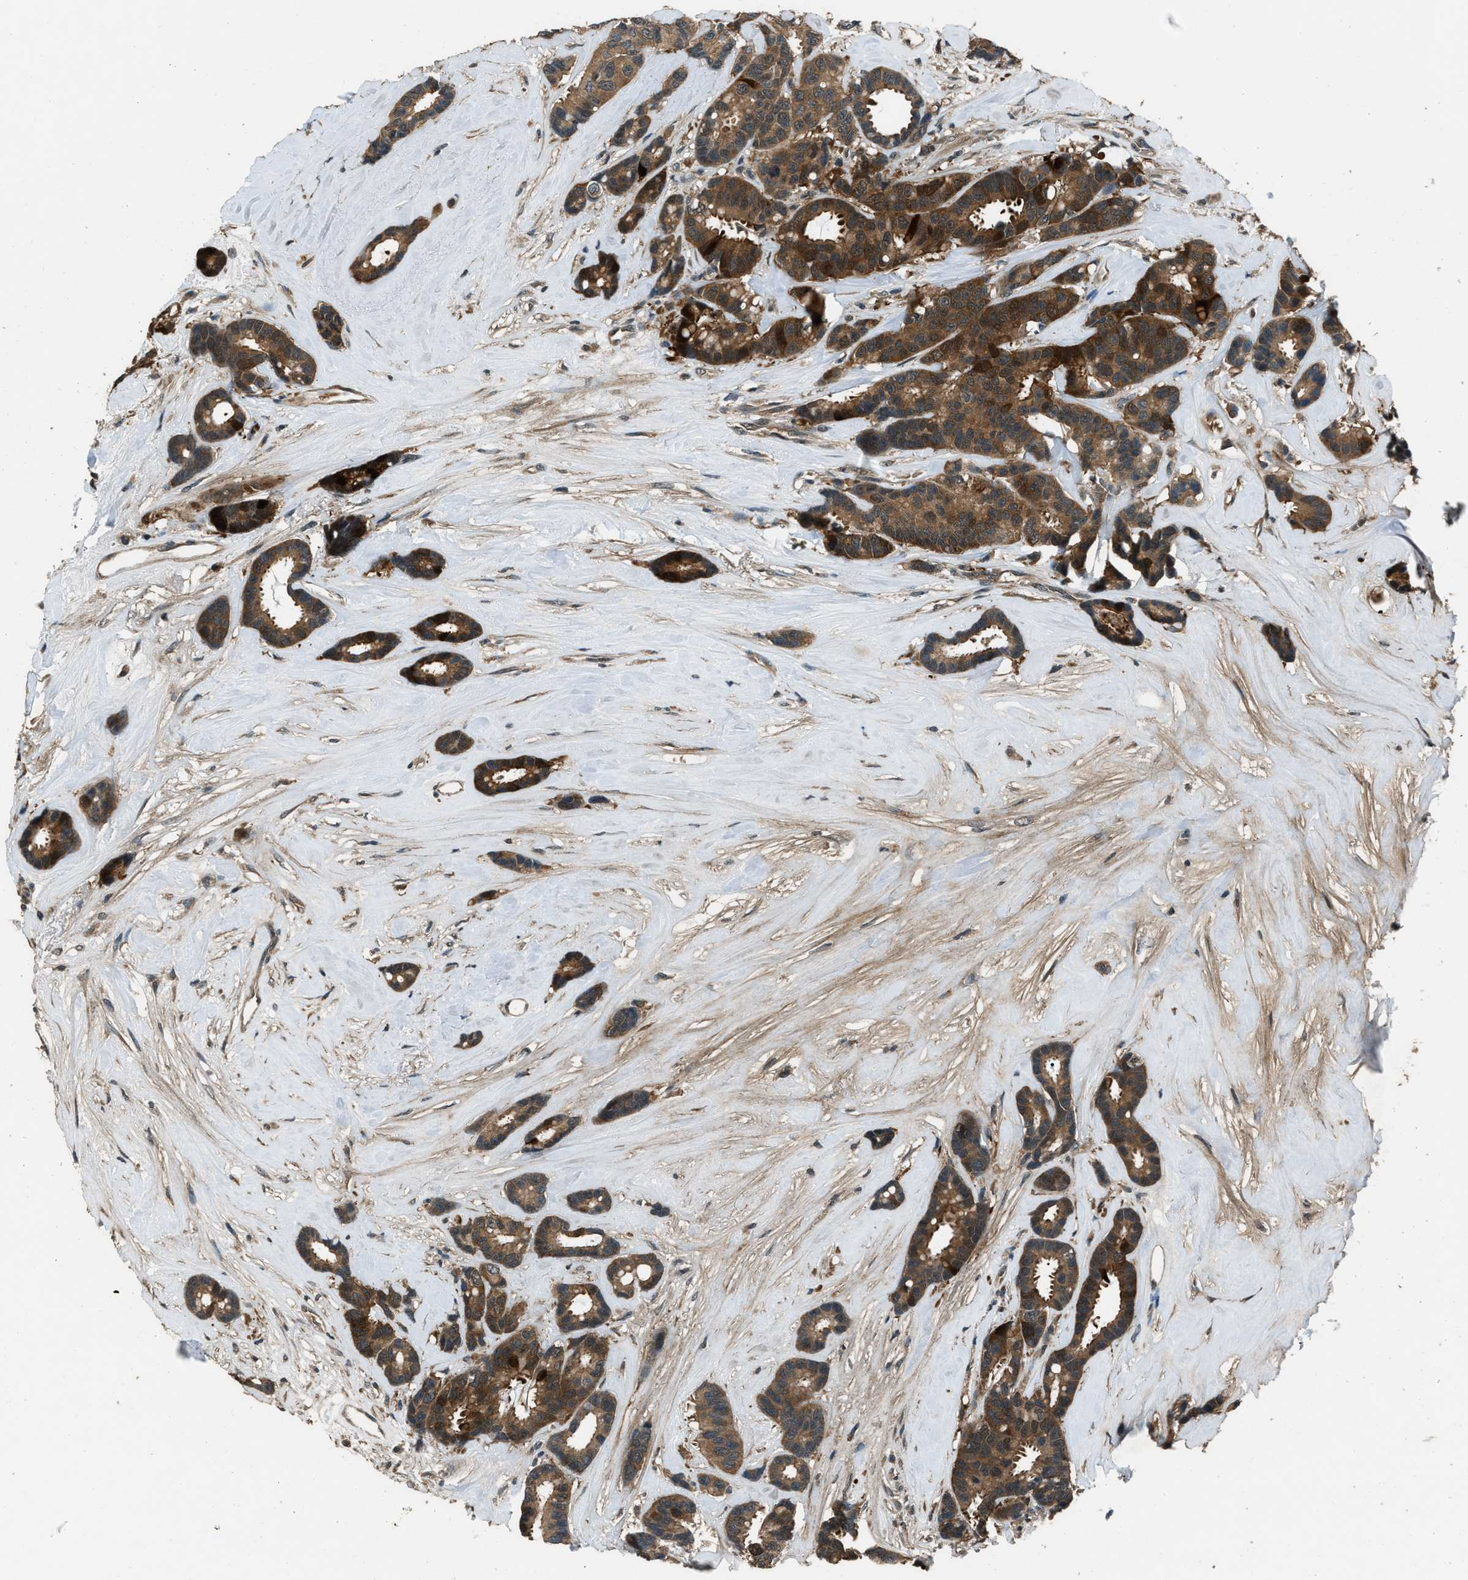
{"staining": {"intensity": "strong", "quantity": ">75%", "location": "cytoplasmic/membranous"}, "tissue": "breast cancer", "cell_type": "Tumor cells", "image_type": "cancer", "snomed": [{"axis": "morphology", "description": "Duct carcinoma"}, {"axis": "topography", "description": "Breast"}], "caption": "The immunohistochemical stain shows strong cytoplasmic/membranous positivity in tumor cells of breast cancer tissue.", "gene": "NUDCD3", "patient": {"sex": "female", "age": 87}}